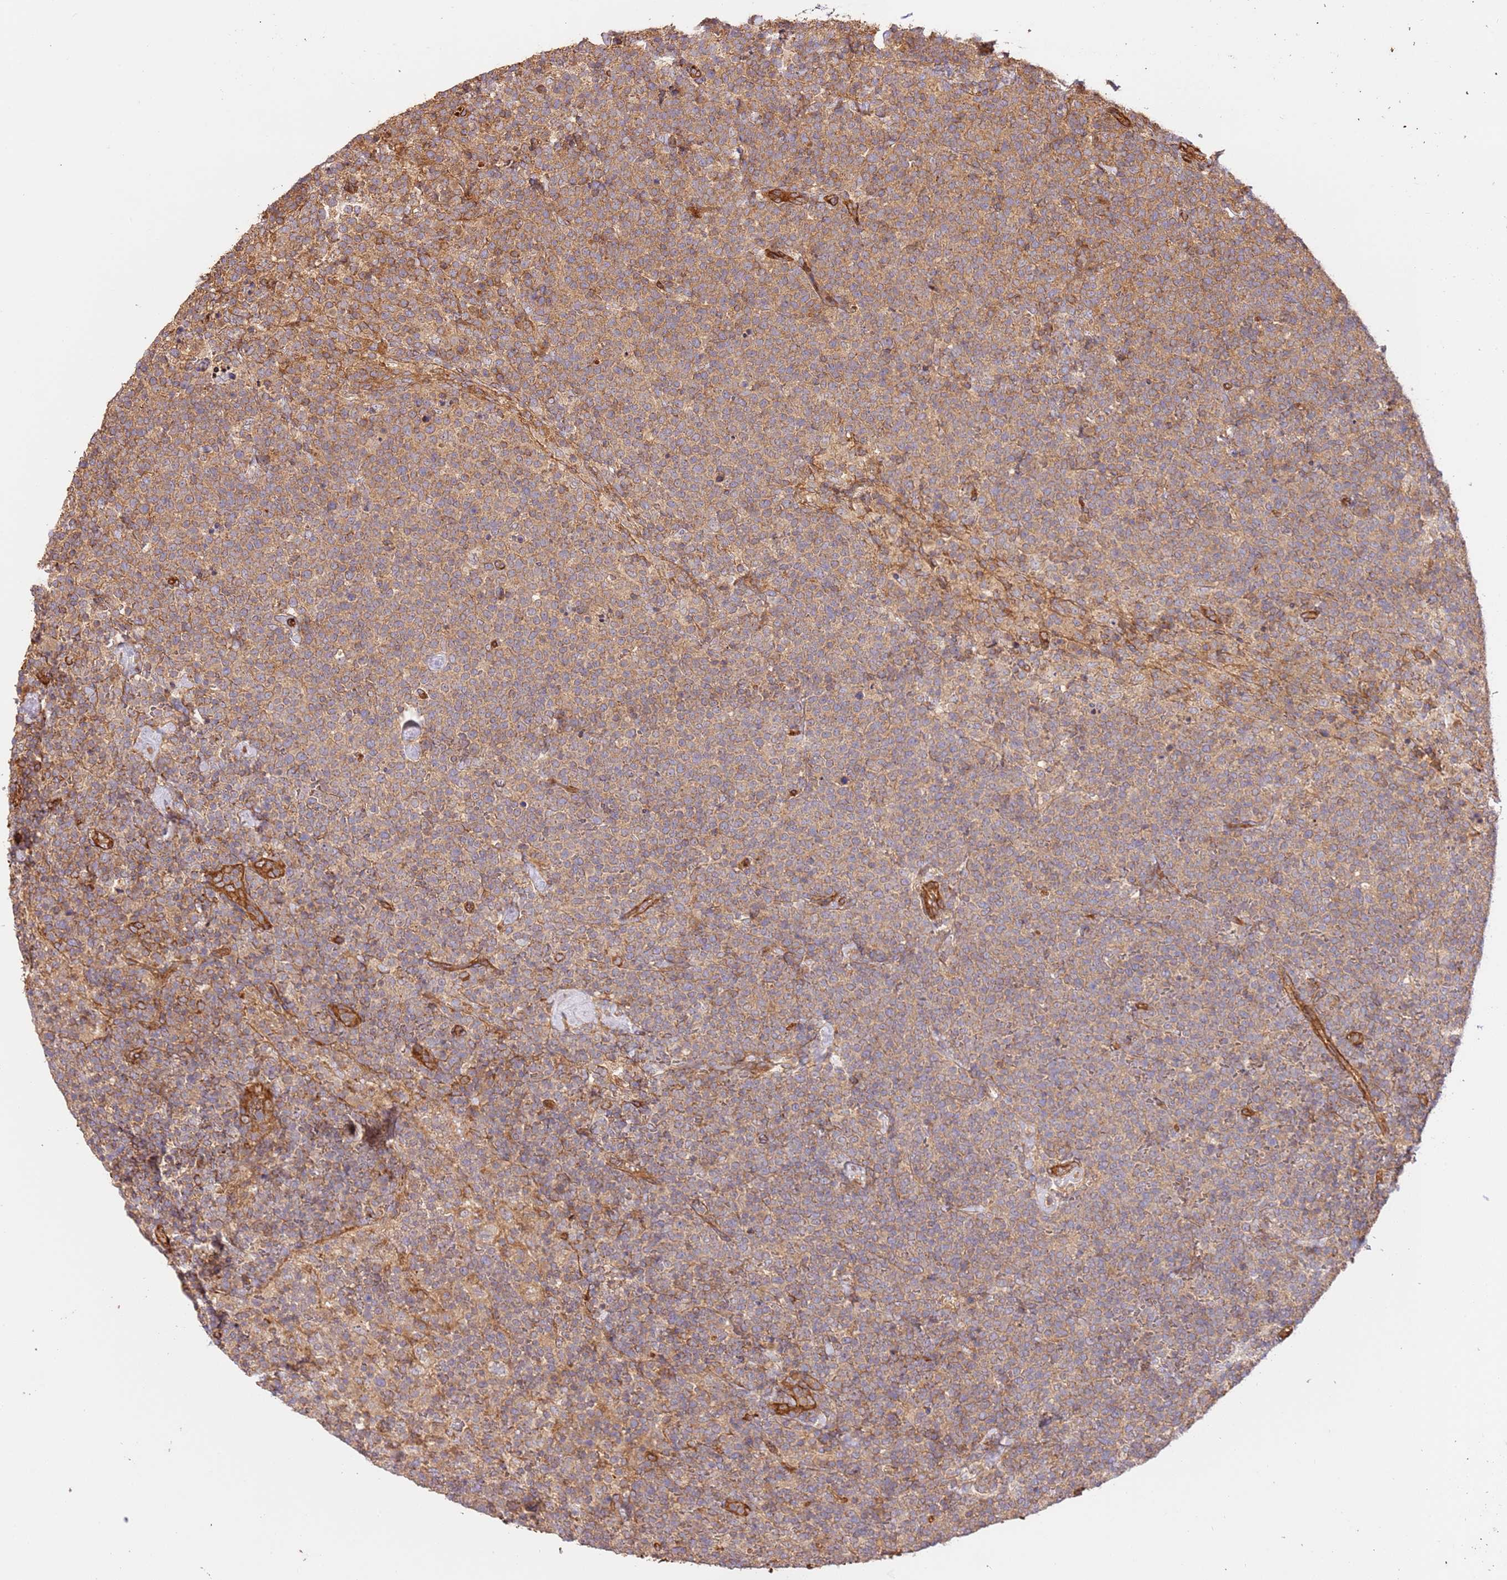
{"staining": {"intensity": "moderate", "quantity": ">75%", "location": "cytoplasmic/membranous"}, "tissue": "lymphoma", "cell_type": "Tumor cells", "image_type": "cancer", "snomed": [{"axis": "morphology", "description": "Malignant lymphoma, non-Hodgkin's type, High grade"}, {"axis": "topography", "description": "Lymph node"}], "caption": "This micrograph displays immunohistochemistry (IHC) staining of malignant lymphoma, non-Hodgkin's type (high-grade), with medium moderate cytoplasmic/membranous expression in approximately >75% of tumor cells.", "gene": "ZBTB39", "patient": {"sex": "male", "age": 61}}